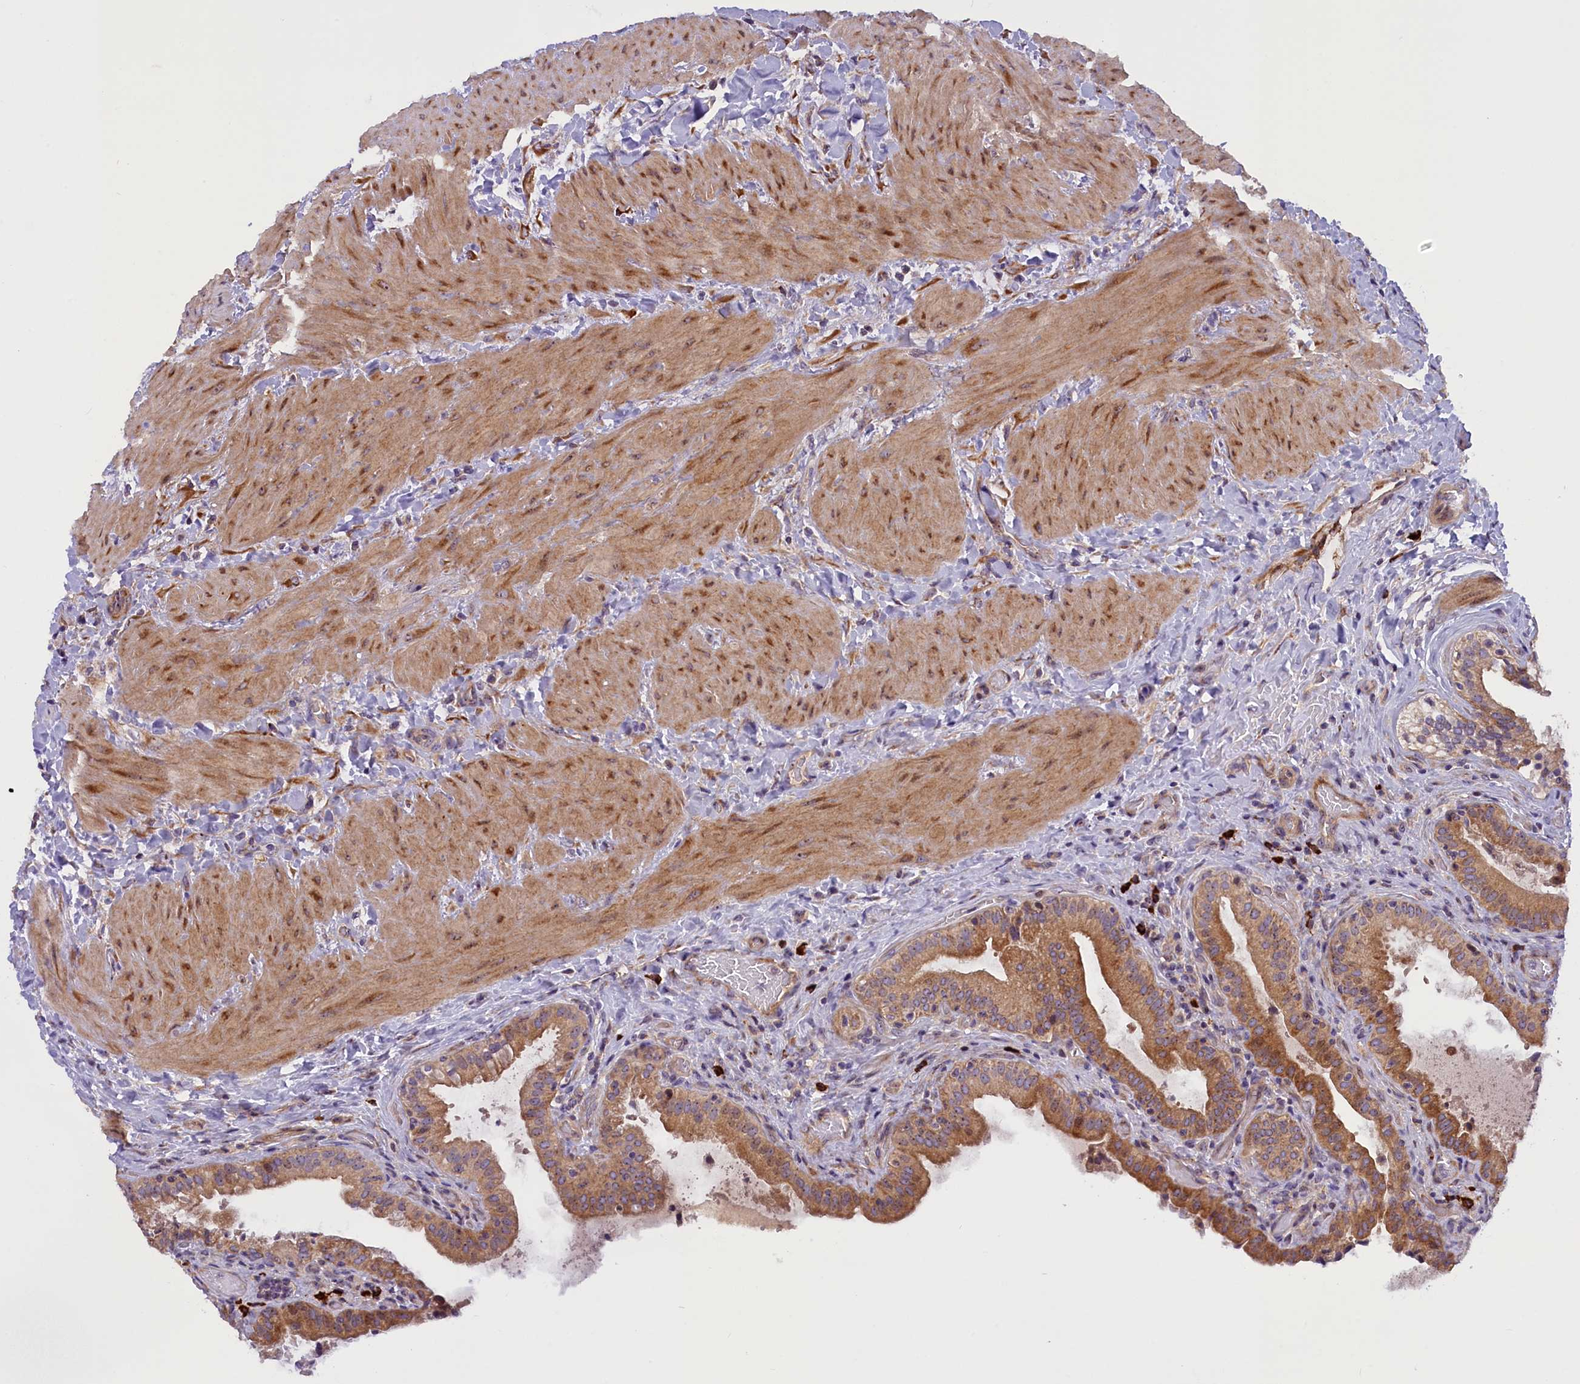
{"staining": {"intensity": "strong", "quantity": ">75%", "location": "cytoplasmic/membranous"}, "tissue": "gallbladder", "cell_type": "Glandular cells", "image_type": "normal", "snomed": [{"axis": "morphology", "description": "Normal tissue, NOS"}, {"axis": "topography", "description": "Gallbladder"}], "caption": "The immunohistochemical stain labels strong cytoplasmic/membranous expression in glandular cells of normal gallbladder. (DAB (3,3'-diaminobenzidine) IHC, brown staining for protein, blue staining for nuclei).", "gene": "FRY", "patient": {"sex": "male", "age": 24}}